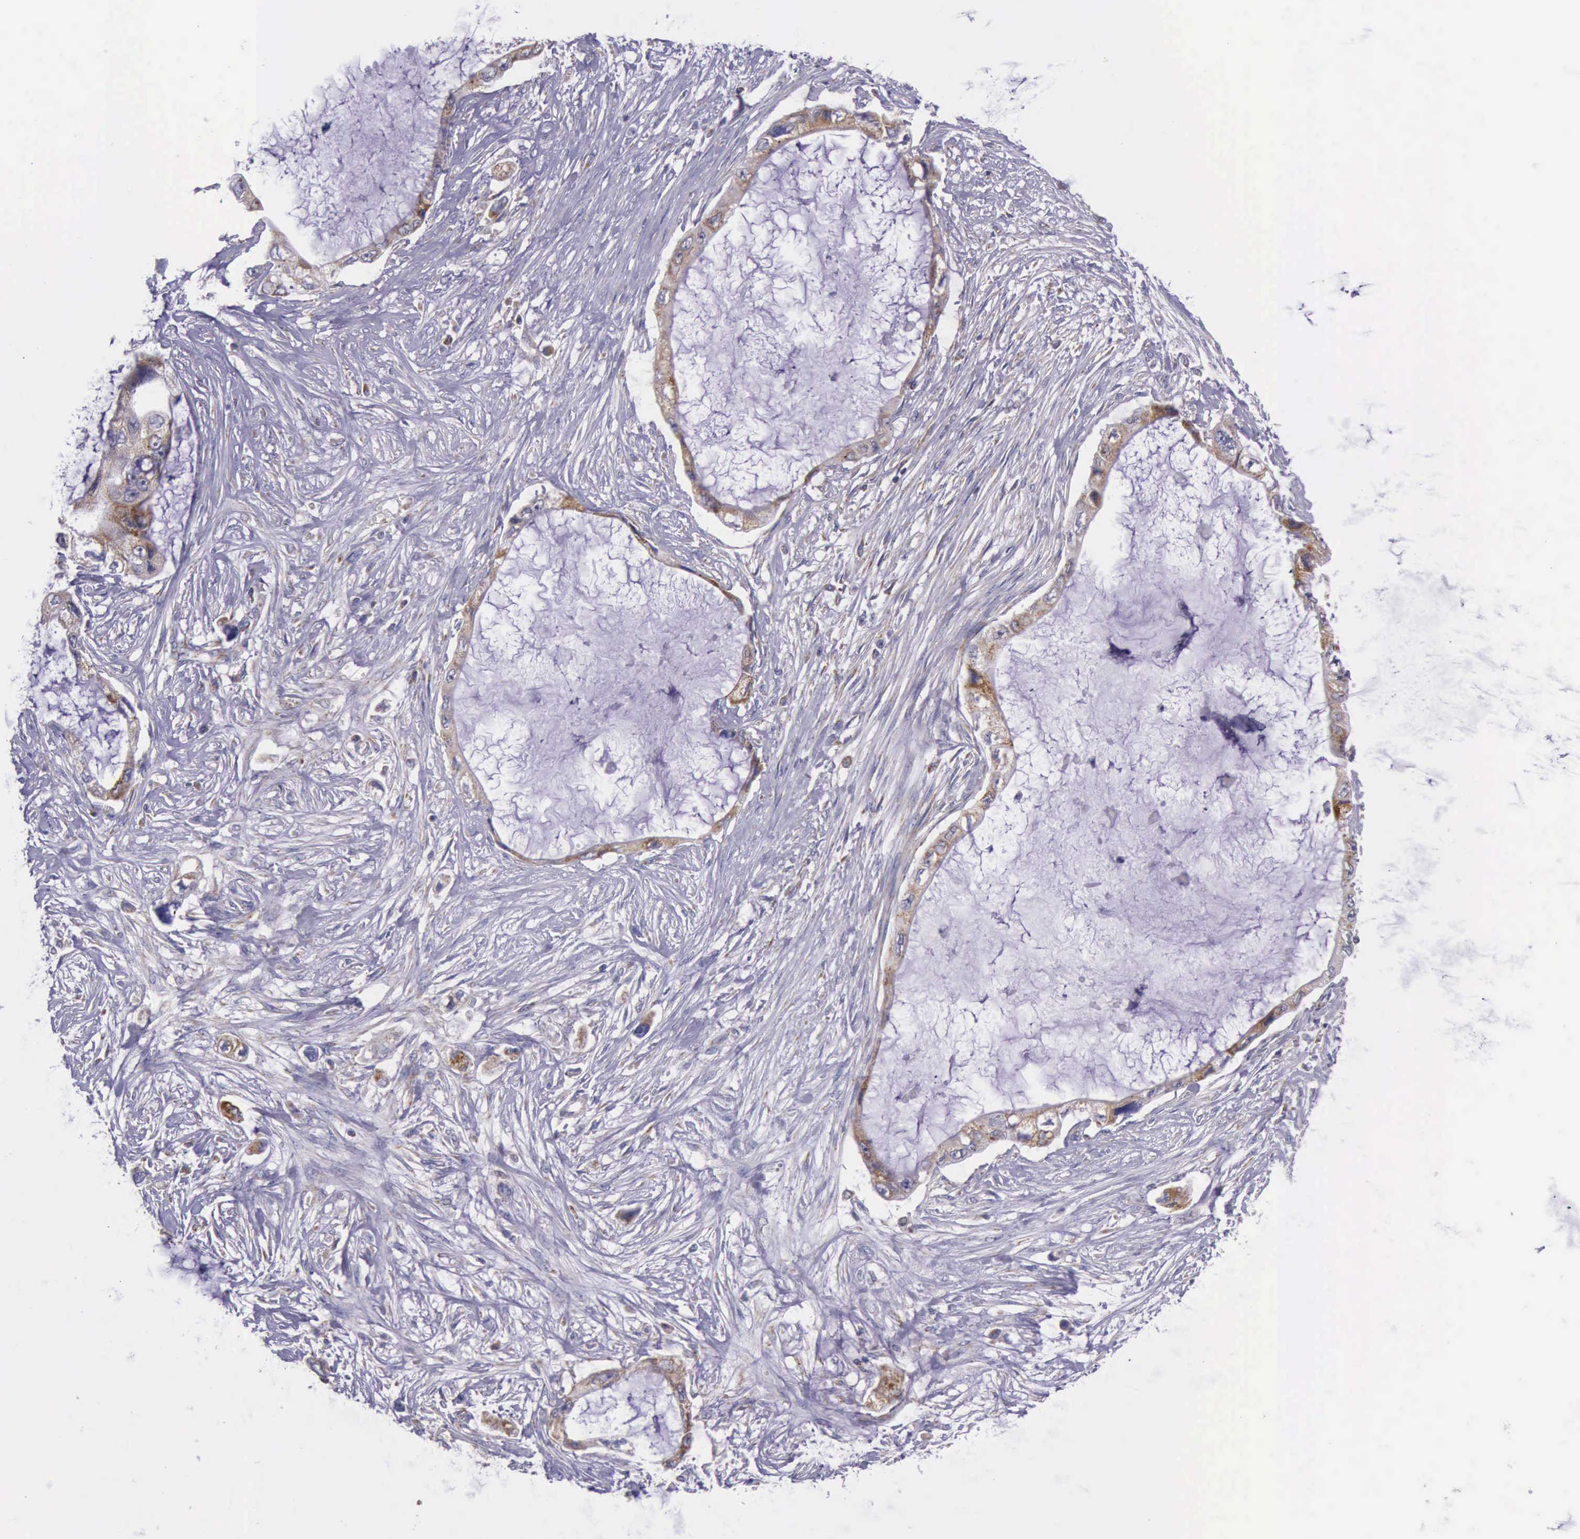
{"staining": {"intensity": "weak", "quantity": ">75%", "location": "cytoplasmic/membranous"}, "tissue": "pancreatic cancer", "cell_type": "Tumor cells", "image_type": "cancer", "snomed": [{"axis": "morphology", "description": "Adenocarcinoma, NOS"}, {"axis": "topography", "description": "Pancreas"}, {"axis": "topography", "description": "Stomach, upper"}], "caption": "High-power microscopy captured an immunohistochemistry histopathology image of pancreatic cancer, revealing weak cytoplasmic/membranous positivity in approximately >75% of tumor cells.", "gene": "TXN2", "patient": {"sex": "male", "age": 77}}